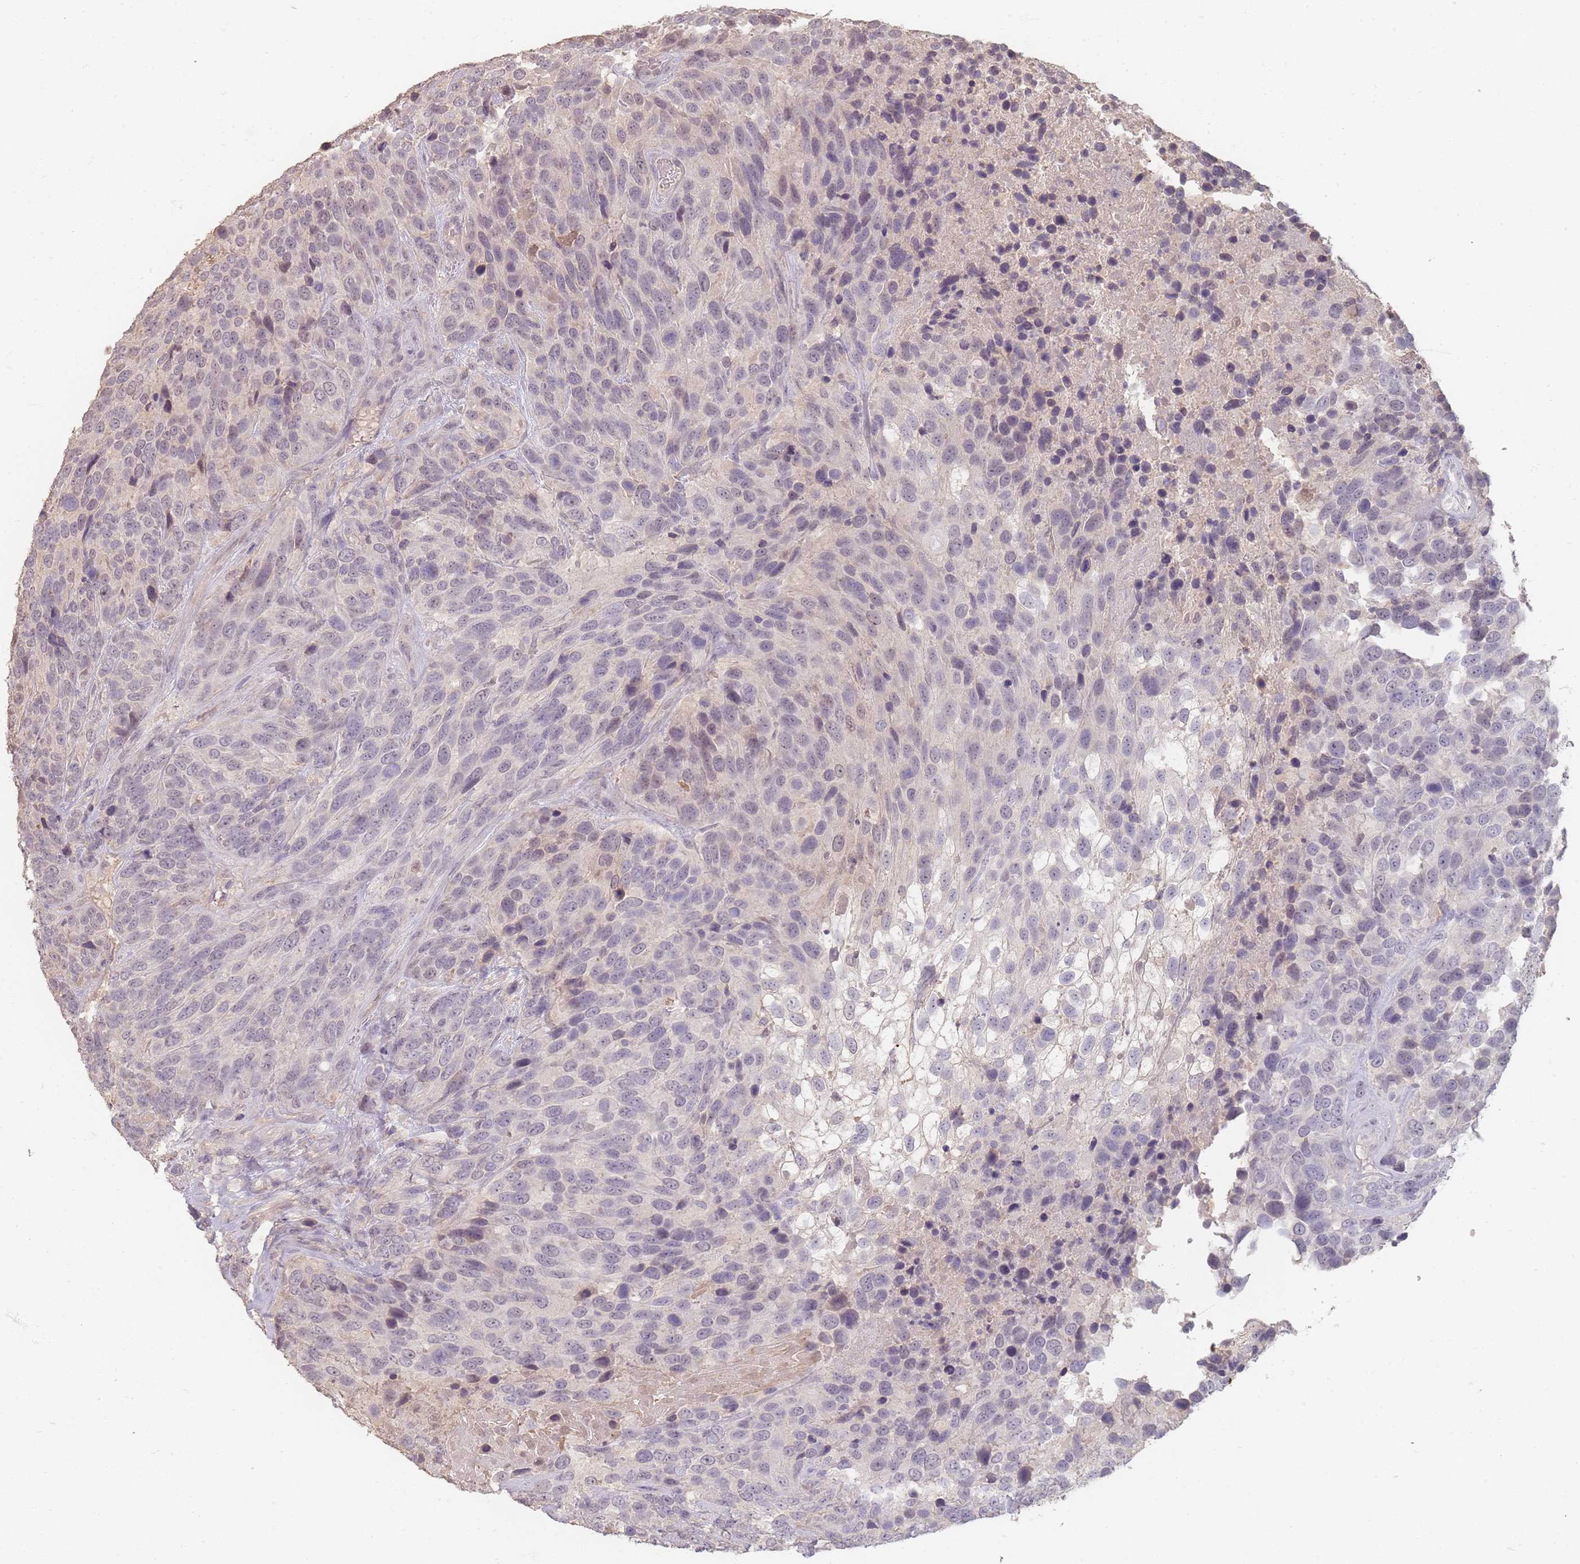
{"staining": {"intensity": "weak", "quantity": "<25%", "location": "nuclear"}, "tissue": "urothelial cancer", "cell_type": "Tumor cells", "image_type": "cancer", "snomed": [{"axis": "morphology", "description": "Urothelial carcinoma, High grade"}, {"axis": "topography", "description": "Urinary bladder"}], "caption": "Immunohistochemical staining of human urothelial cancer demonstrates no significant expression in tumor cells.", "gene": "RFTN1", "patient": {"sex": "female", "age": 70}}